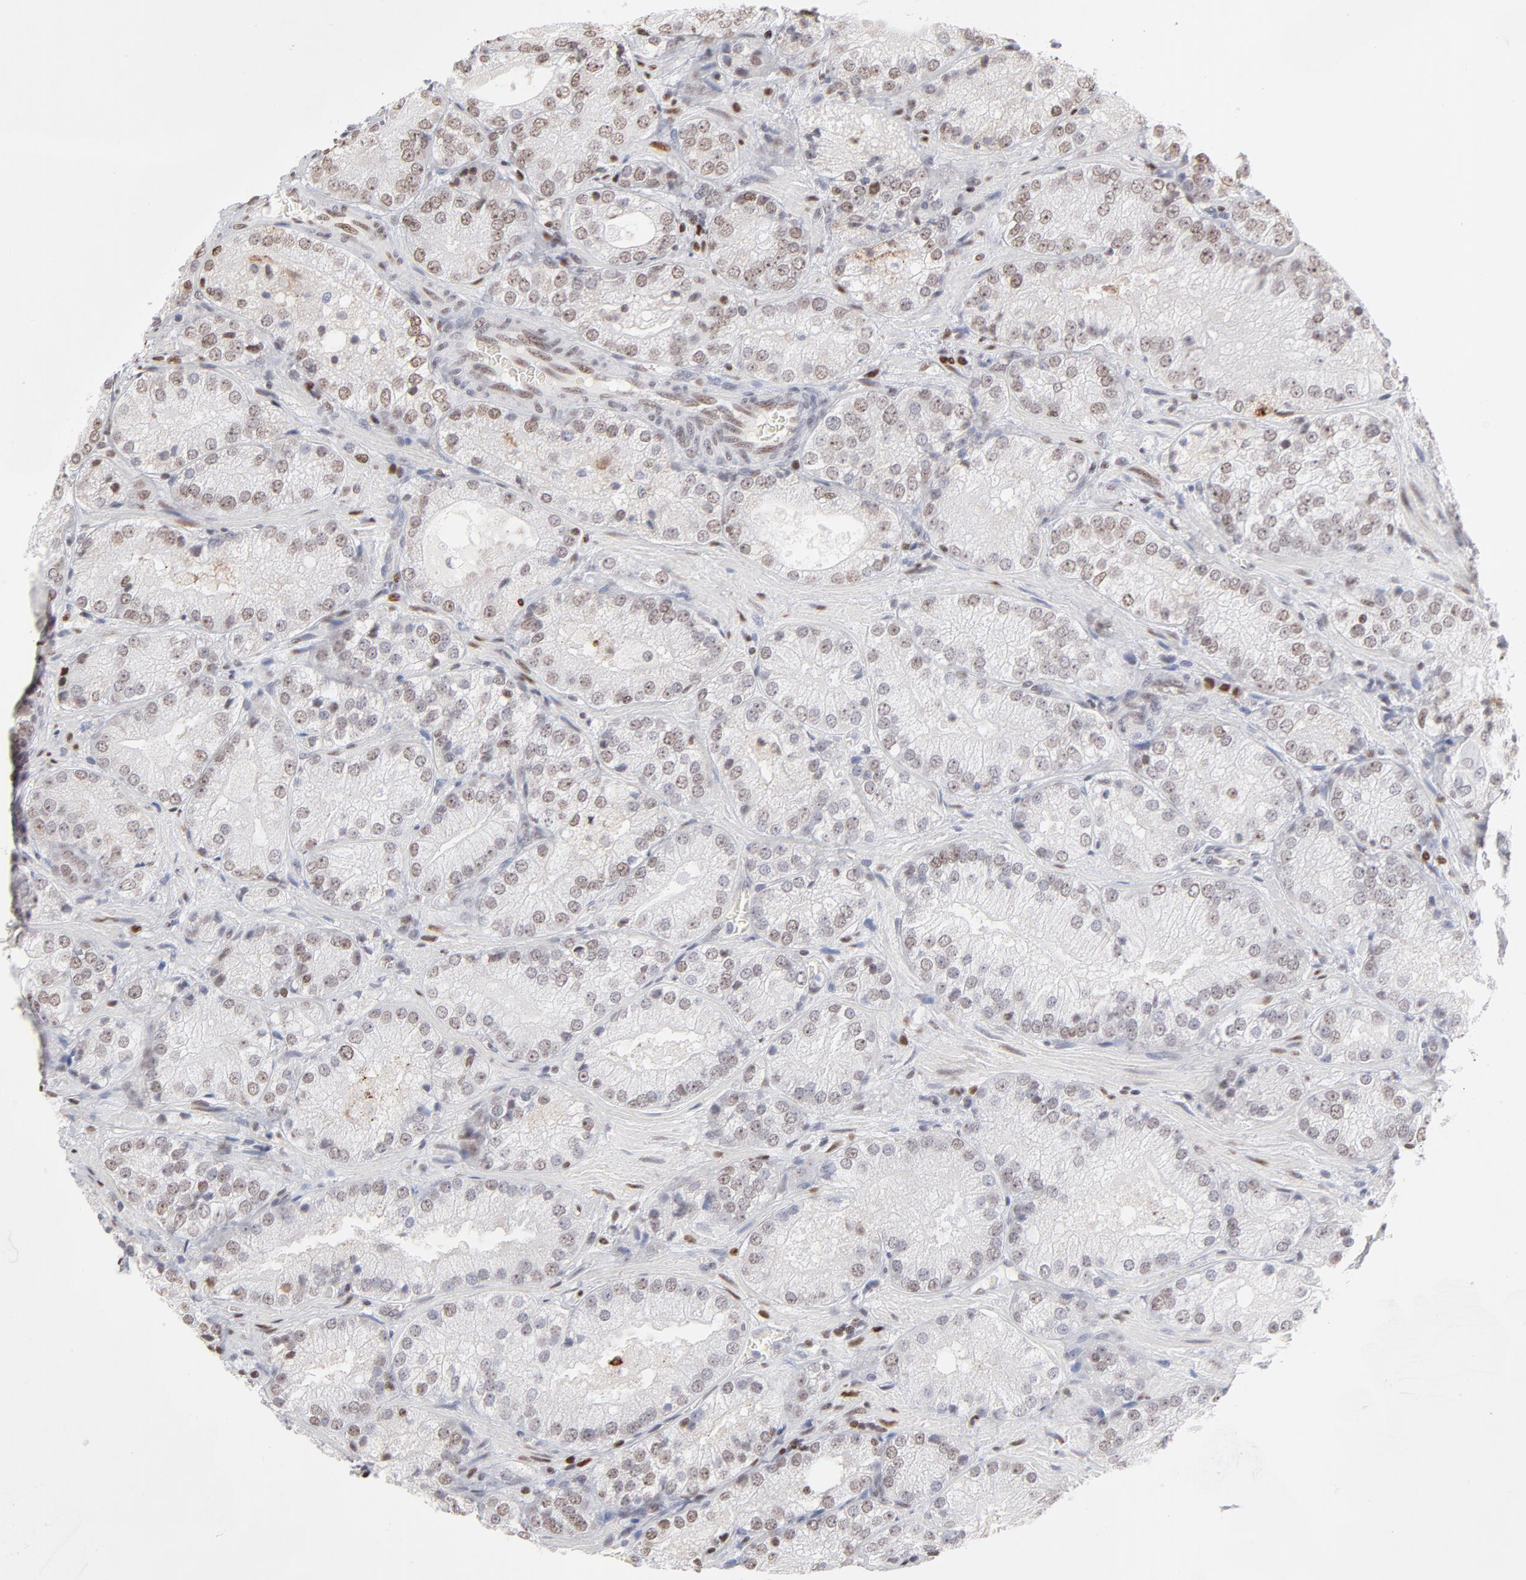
{"staining": {"intensity": "weak", "quantity": "<25%", "location": "nuclear"}, "tissue": "prostate cancer", "cell_type": "Tumor cells", "image_type": "cancer", "snomed": [{"axis": "morphology", "description": "Adenocarcinoma, Low grade"}, {"axis": "topography", "description": "Prostate"}], "caption": "A micrograph of prostate low-grade adenocarcinoma stained for a protein demonstrates no brown staining in tumor cells.", "gene": "PARP1", "patient": {"sex": "male", "age": 60}}